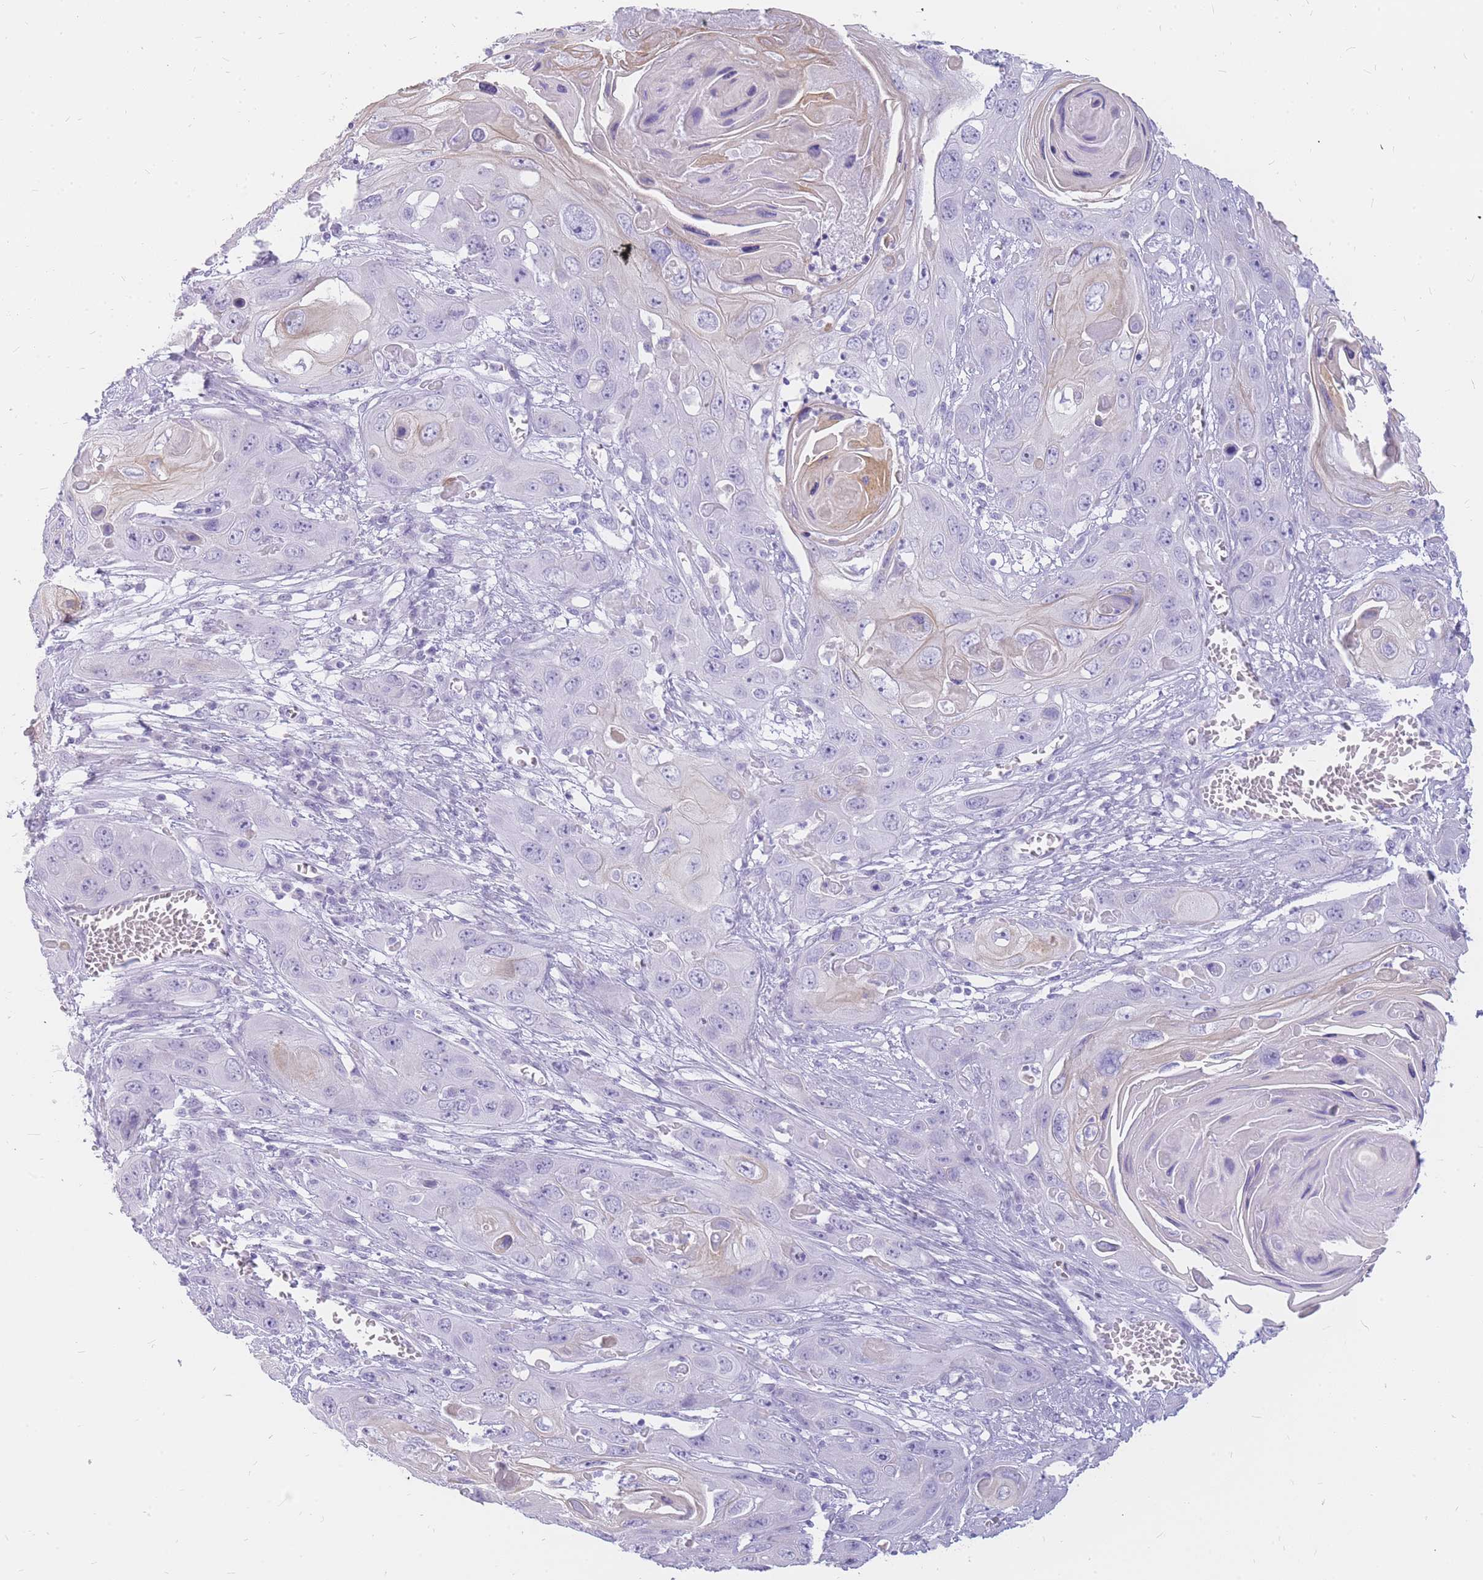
{"staining": {"intensity": "moderate", "quantity": "<25%", "location": "cytoplasmic/membranous,nuclear"}, "tissue": "skin cancer", "cell_type": "Tumor cells", "image_type": "cancer", "snomed": [{"axis": "morphology", "description": "Squamous cell carcinoma, NOS"}, {"axis": "topography", "description": "Skin"}], "caption": "There is low levels of moderate cytoplasmic/membranous and nuclear expression in tumor cells of skin squamous cell carcinoma, as demonstrated by immunohistochemical staining (brown color).", "gene": "INS", "patient": {"sex": "male", "age": 55}}